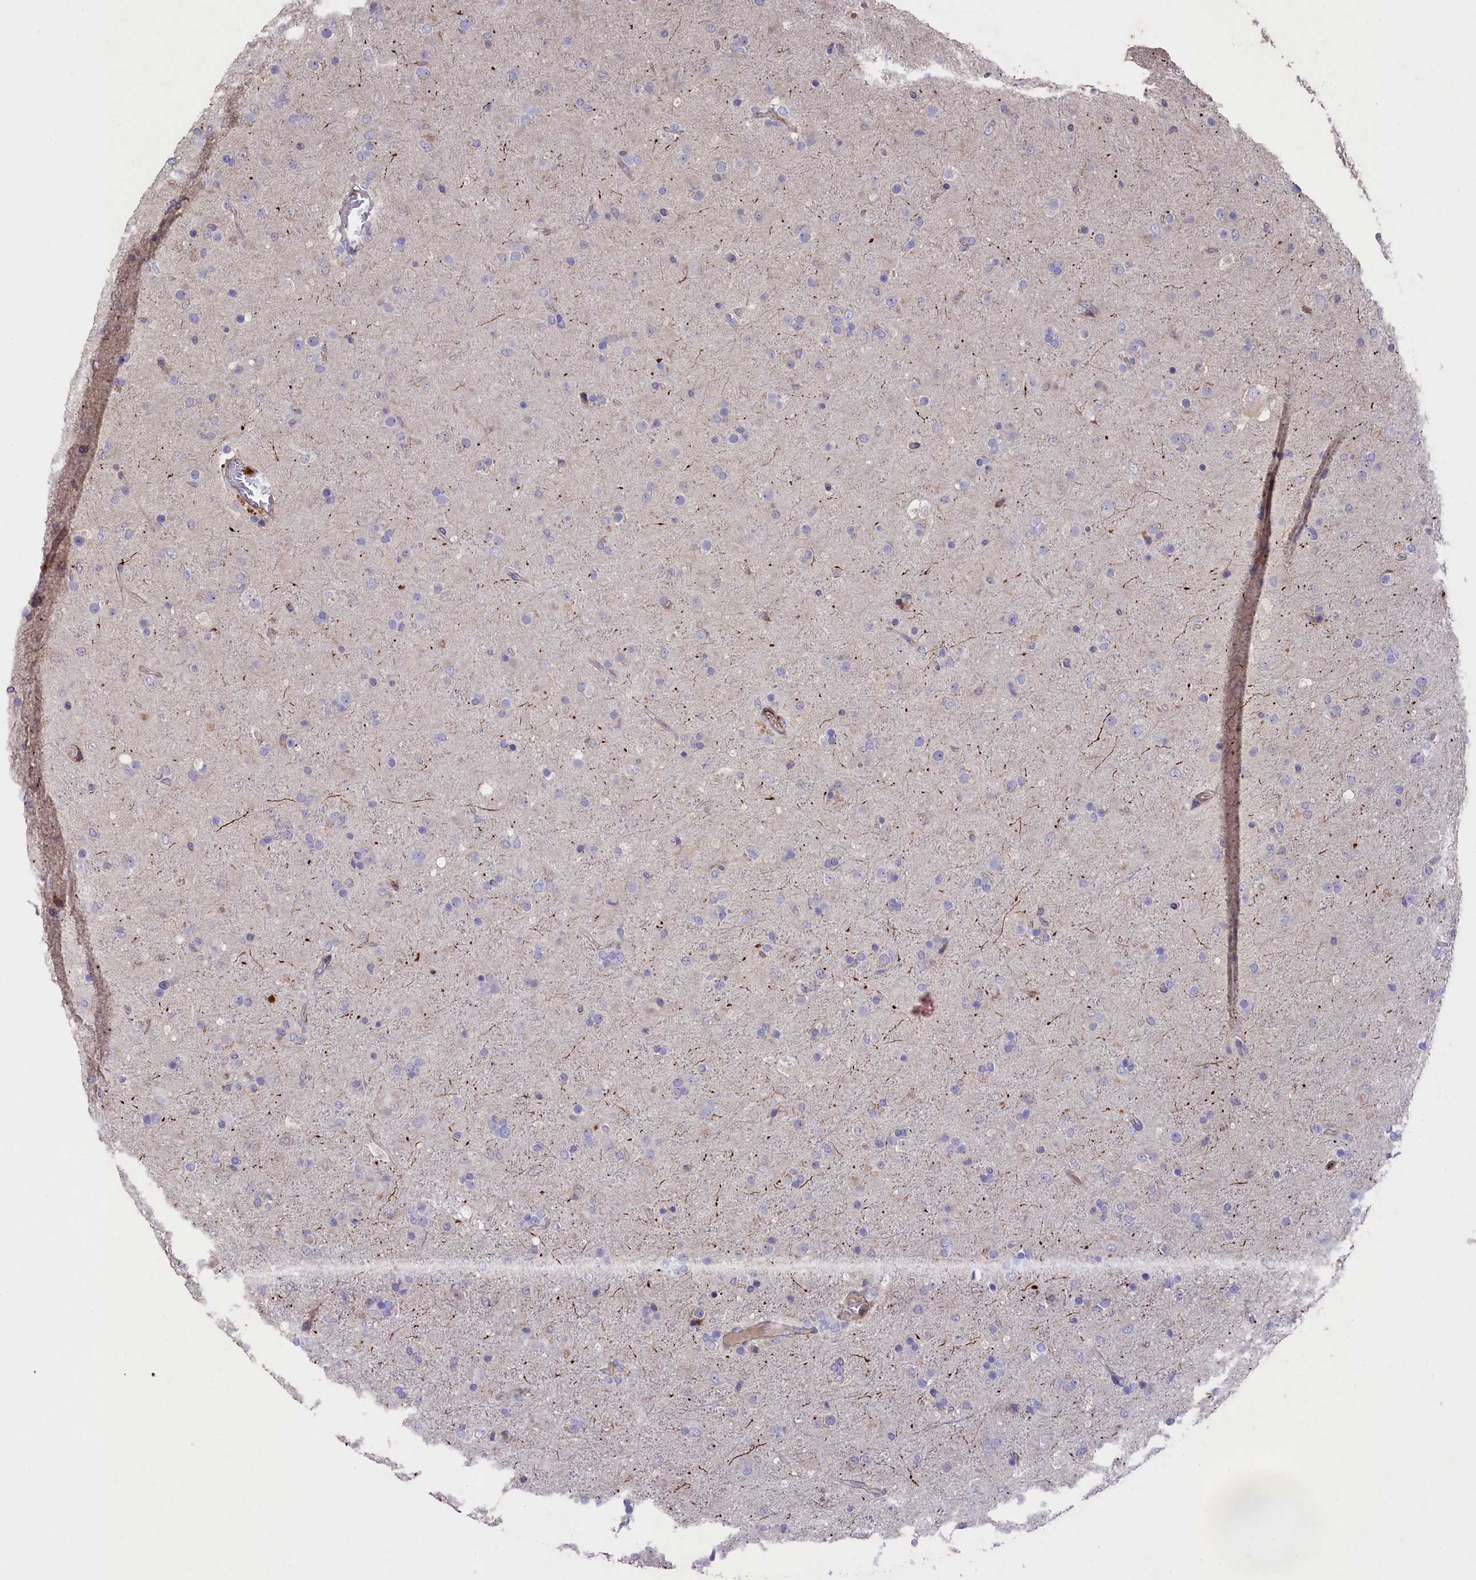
{"staining": {"intensity": "negative", "quantity": "none", "location": "none"}, "tissue": "glioma", "cell_type": "Tumor cells", "image_type": "cancer", "snomed": [{"axis": "morphology", "description": "Glioma, malignant, Low grade"}, {"axis": "topography", "description": "Brain"}], "caption": "This is an immunohistochemistry (IHC) histopathology image of human malignant glioma (low-grade). There is no positivity in tumor cells.", "gene": "RAPSN", "patient": {"sex": "male", "age": 65}}